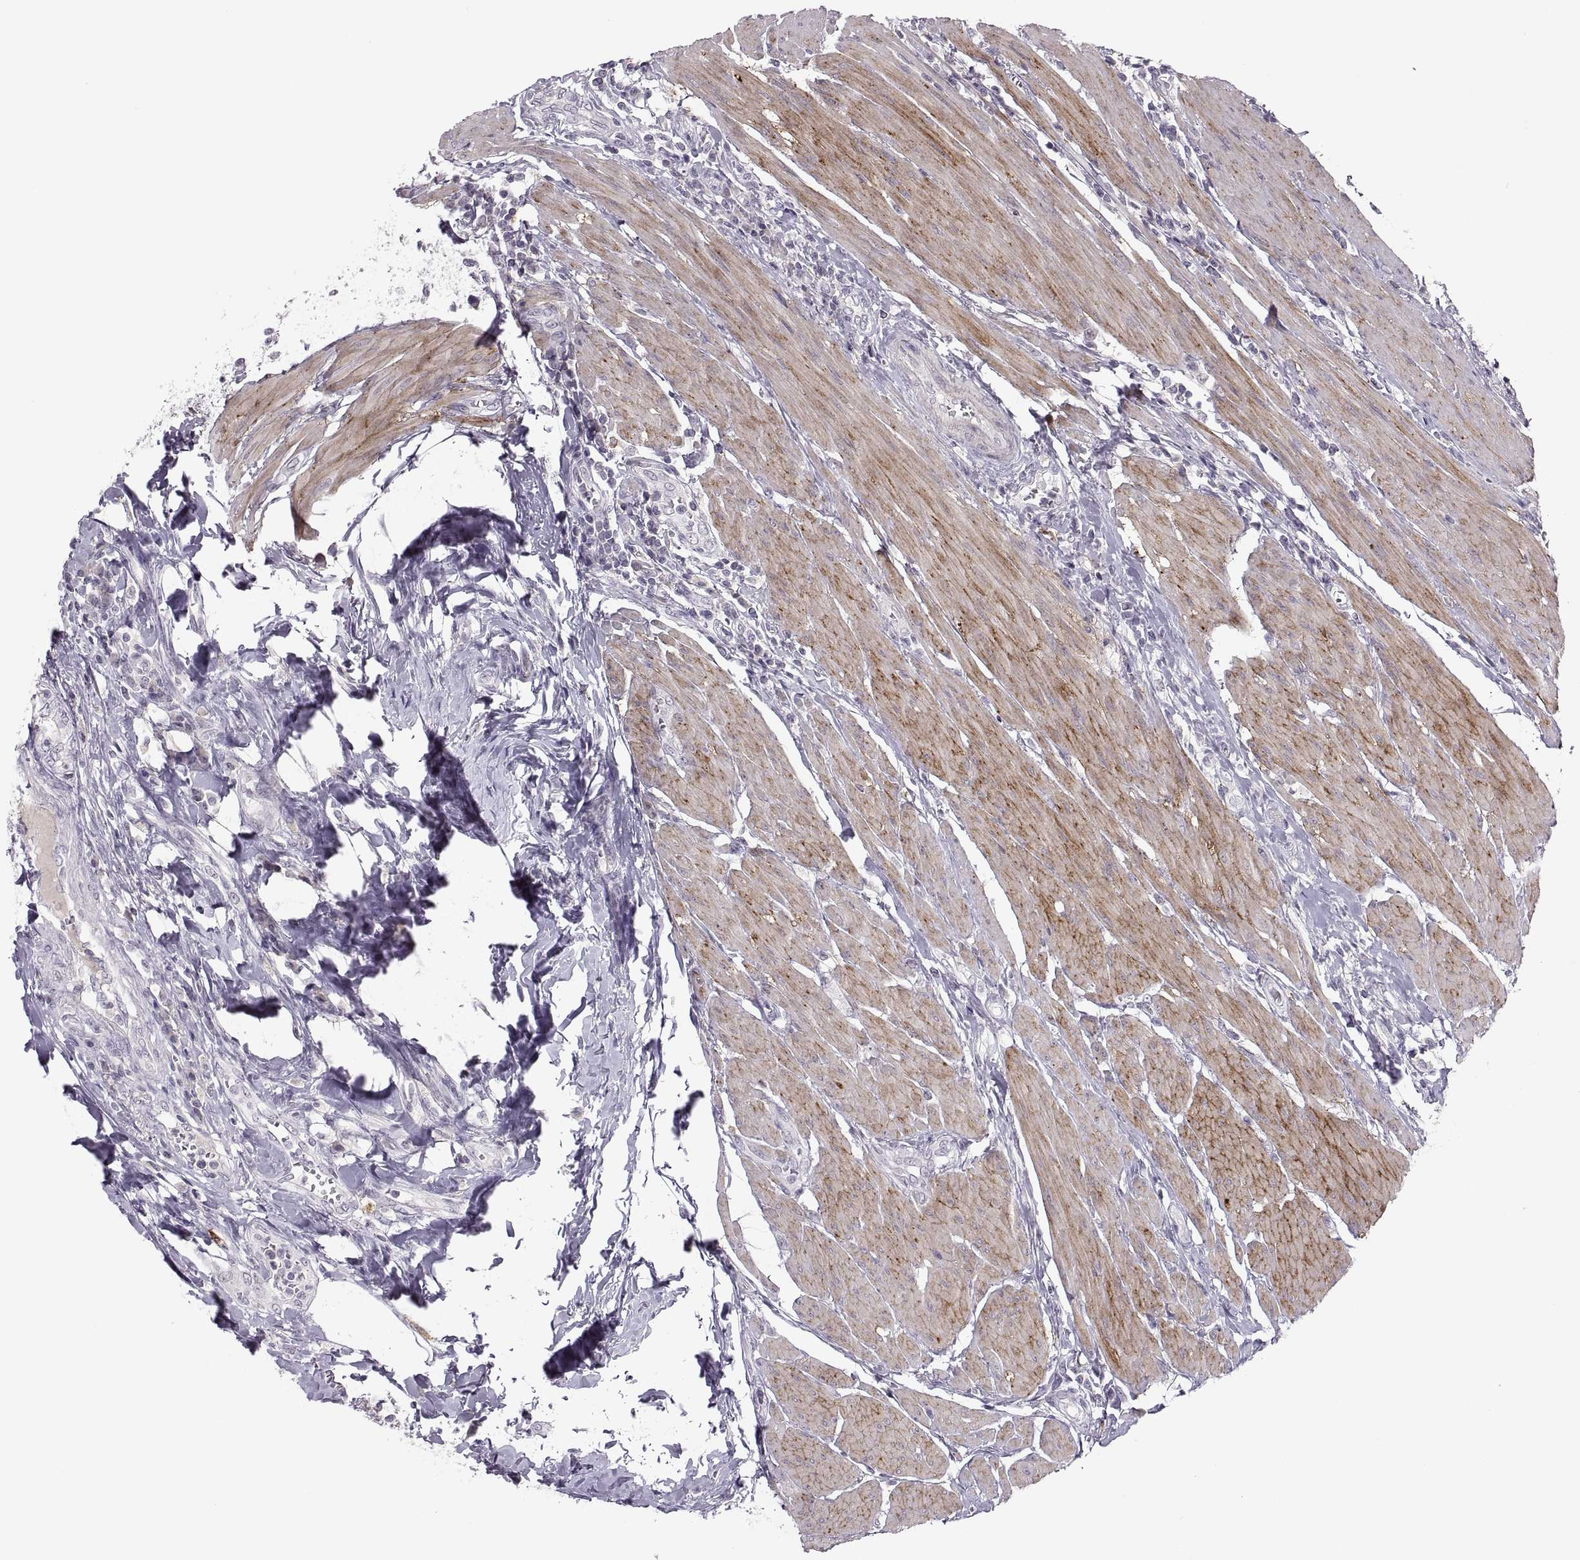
{"staining": {"intensity": "negative", "quantity": "none", "location": "none"}, "tissue": "urothelial cancer", "cell_type": "Tumor cells", "image_type": "cancer", "snomed": [{"axis": "morphology", "description": "Urothelial carcinoma, High grade"}, {"axis": "topography", "description": "Urinary bladder"}], "caption": "Photomicrograph shows no significant protein positivity in tumor cells of urothelial cancer.", "gene": "CHCT1", "patient": {"sex": "female", "age": 58}}